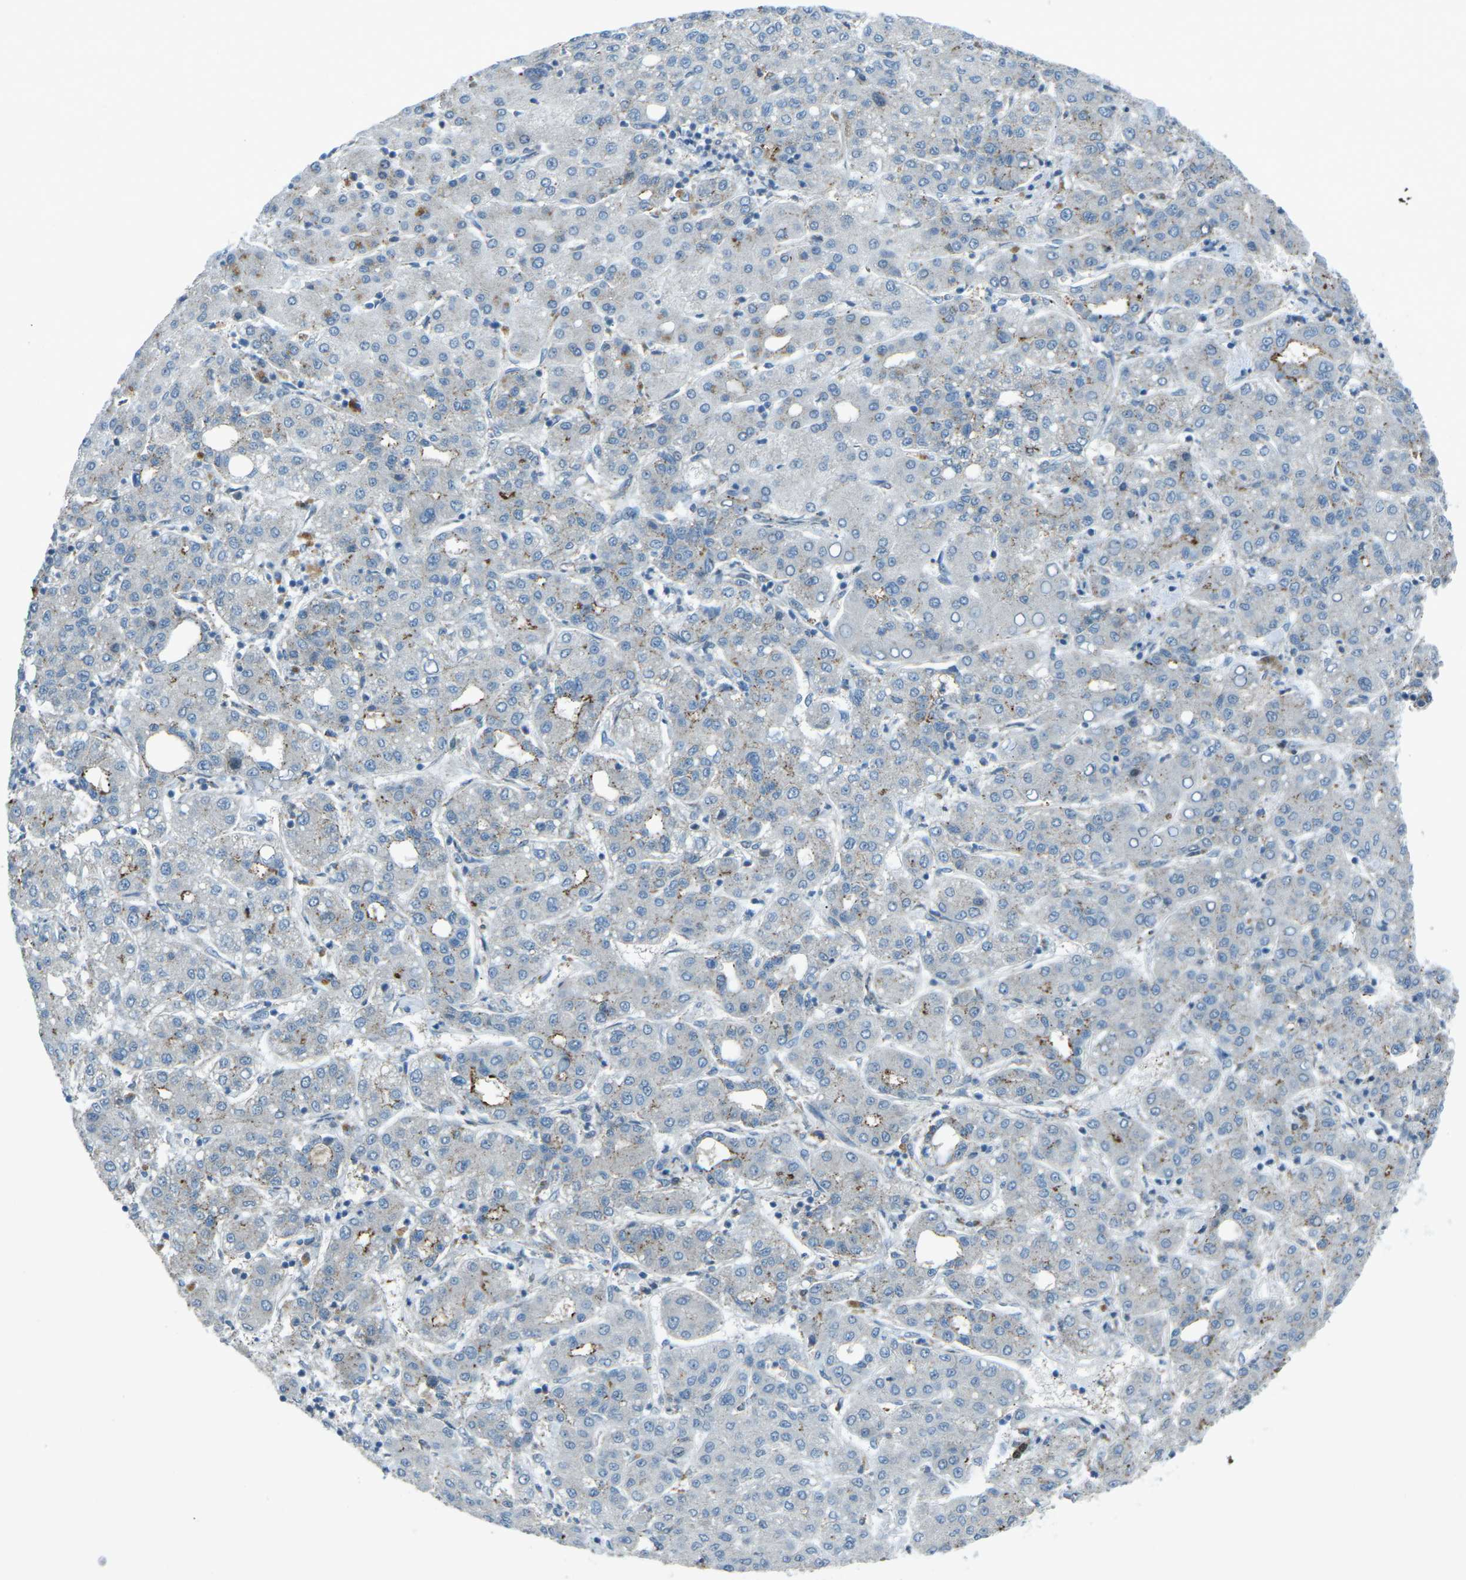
{"staining": {"intensity": "moderate", "quantity": "<25%", "location": "cytoplasmic/membranous"}, "tissue": "liver cancer", "cell_type": "Tumor cells", "image_type": "cancer", "snomed": [{"axis": "morphology", "description": "Carcinoma, Hepatocellular, NOS"}, {"axis": "topography", "description": "Liver"}], "caption": "A micrograph showing moderate cytoplasmic/membranous positivity in about <25% of tumor cells in liver cancer (hepatocellular carcinoma), as visualized by brown immunohistochemical staining.", "gene": "PRKCA", "patient": {"sex": "male", "age": 65}}